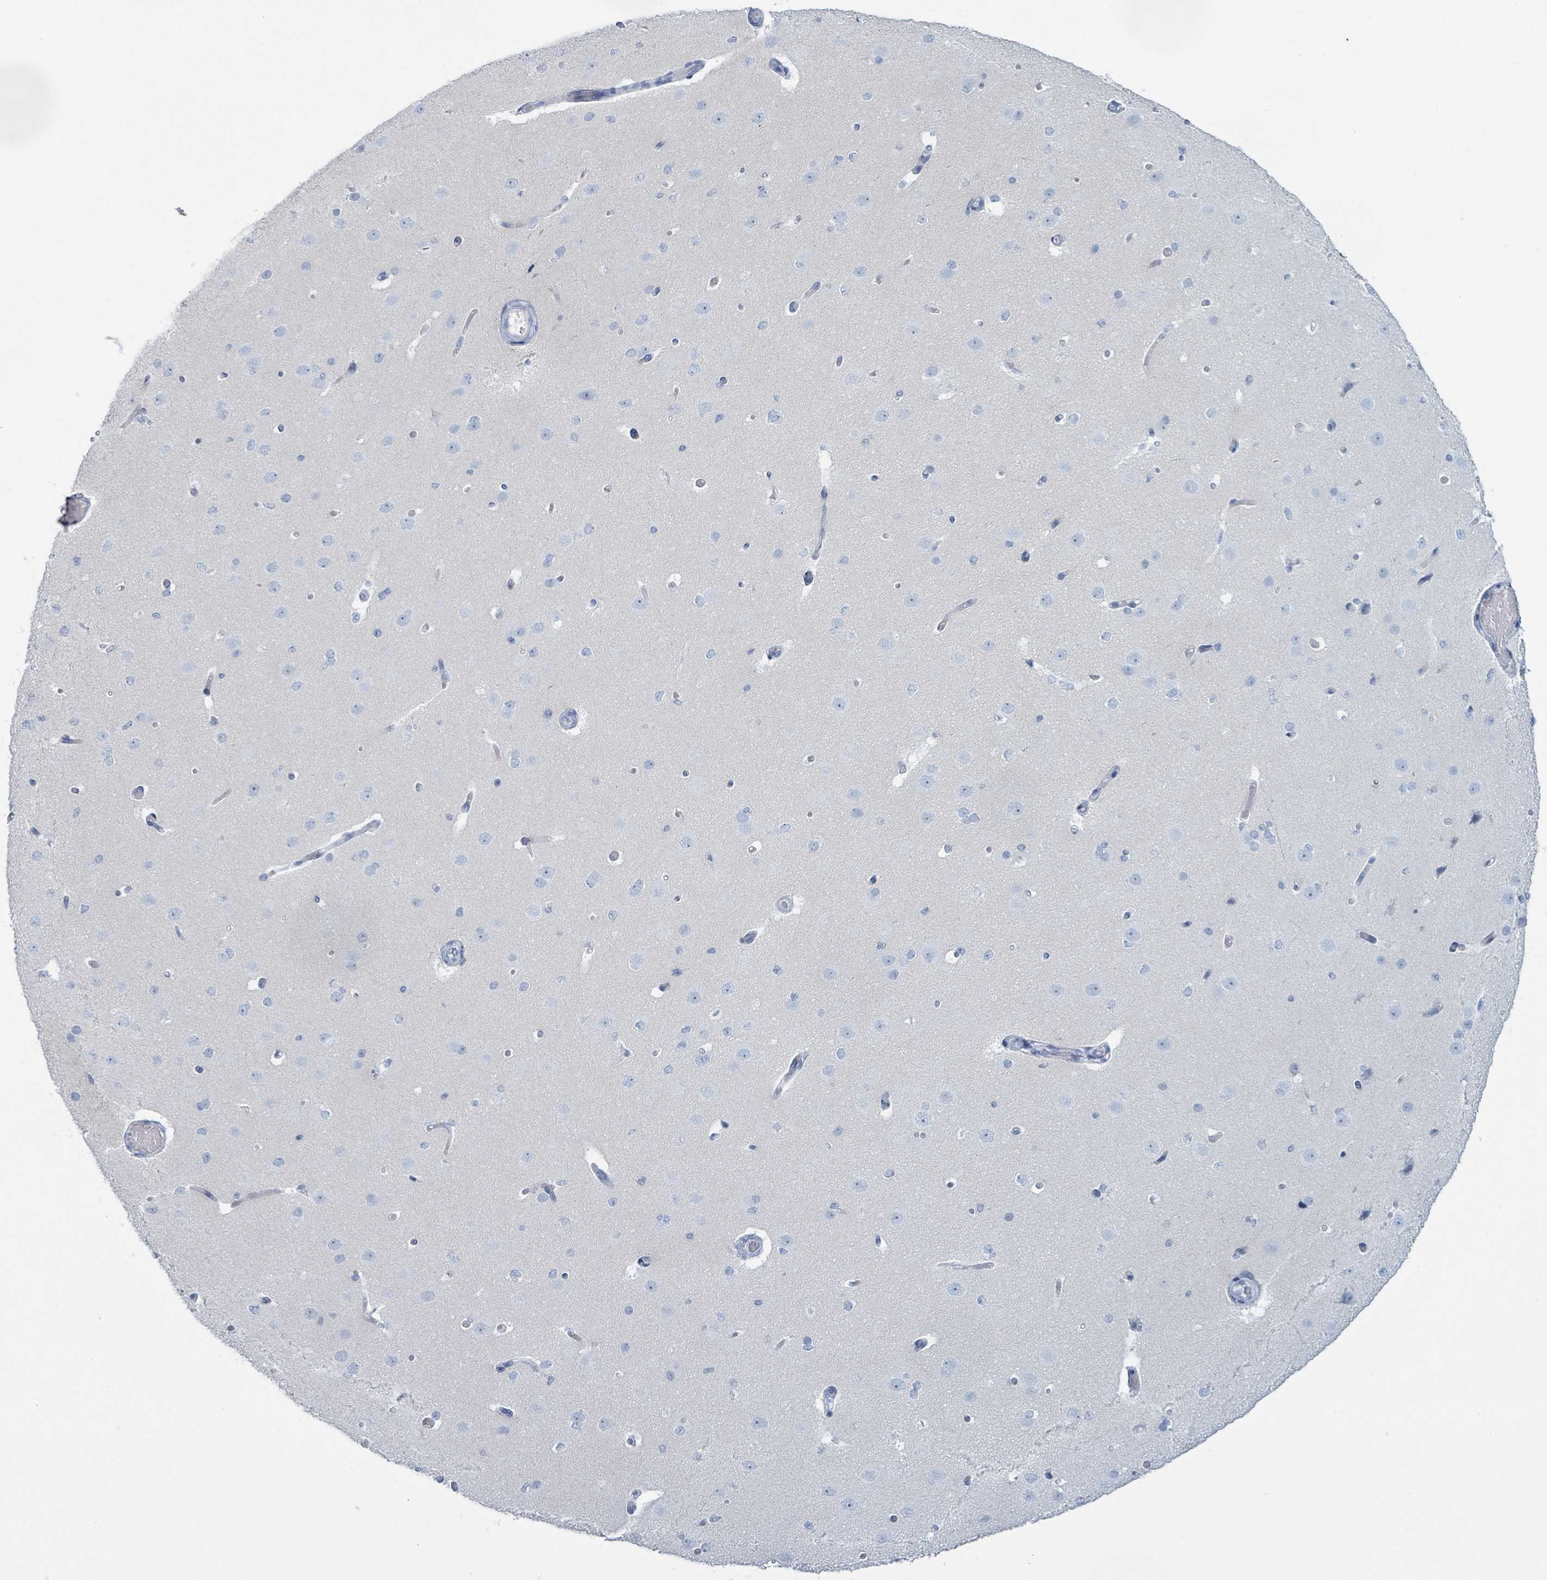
{"staining": {"intensity": "negative", "quantity": "none", "location": "none"}, "tissue": "cerebral cortex", "cell_type": "Endothelial cells", "image_type": "normal", "snomed": [{"axis": "morphology", "description": "Normal tissue, NOS"}, {"axis": "morphology", "description": "Inflammation, NOS"}, {"axis": "topography", "description": "Cerebral cortex"}], "caption": "The image demonstrates no staining of endothelial cells in benign cerebral cortex. (Brightfield microscopy of DAB IHC at high magnification).", "gene": "DEFA4", "patient": {"sex": "male", "age": 6}}